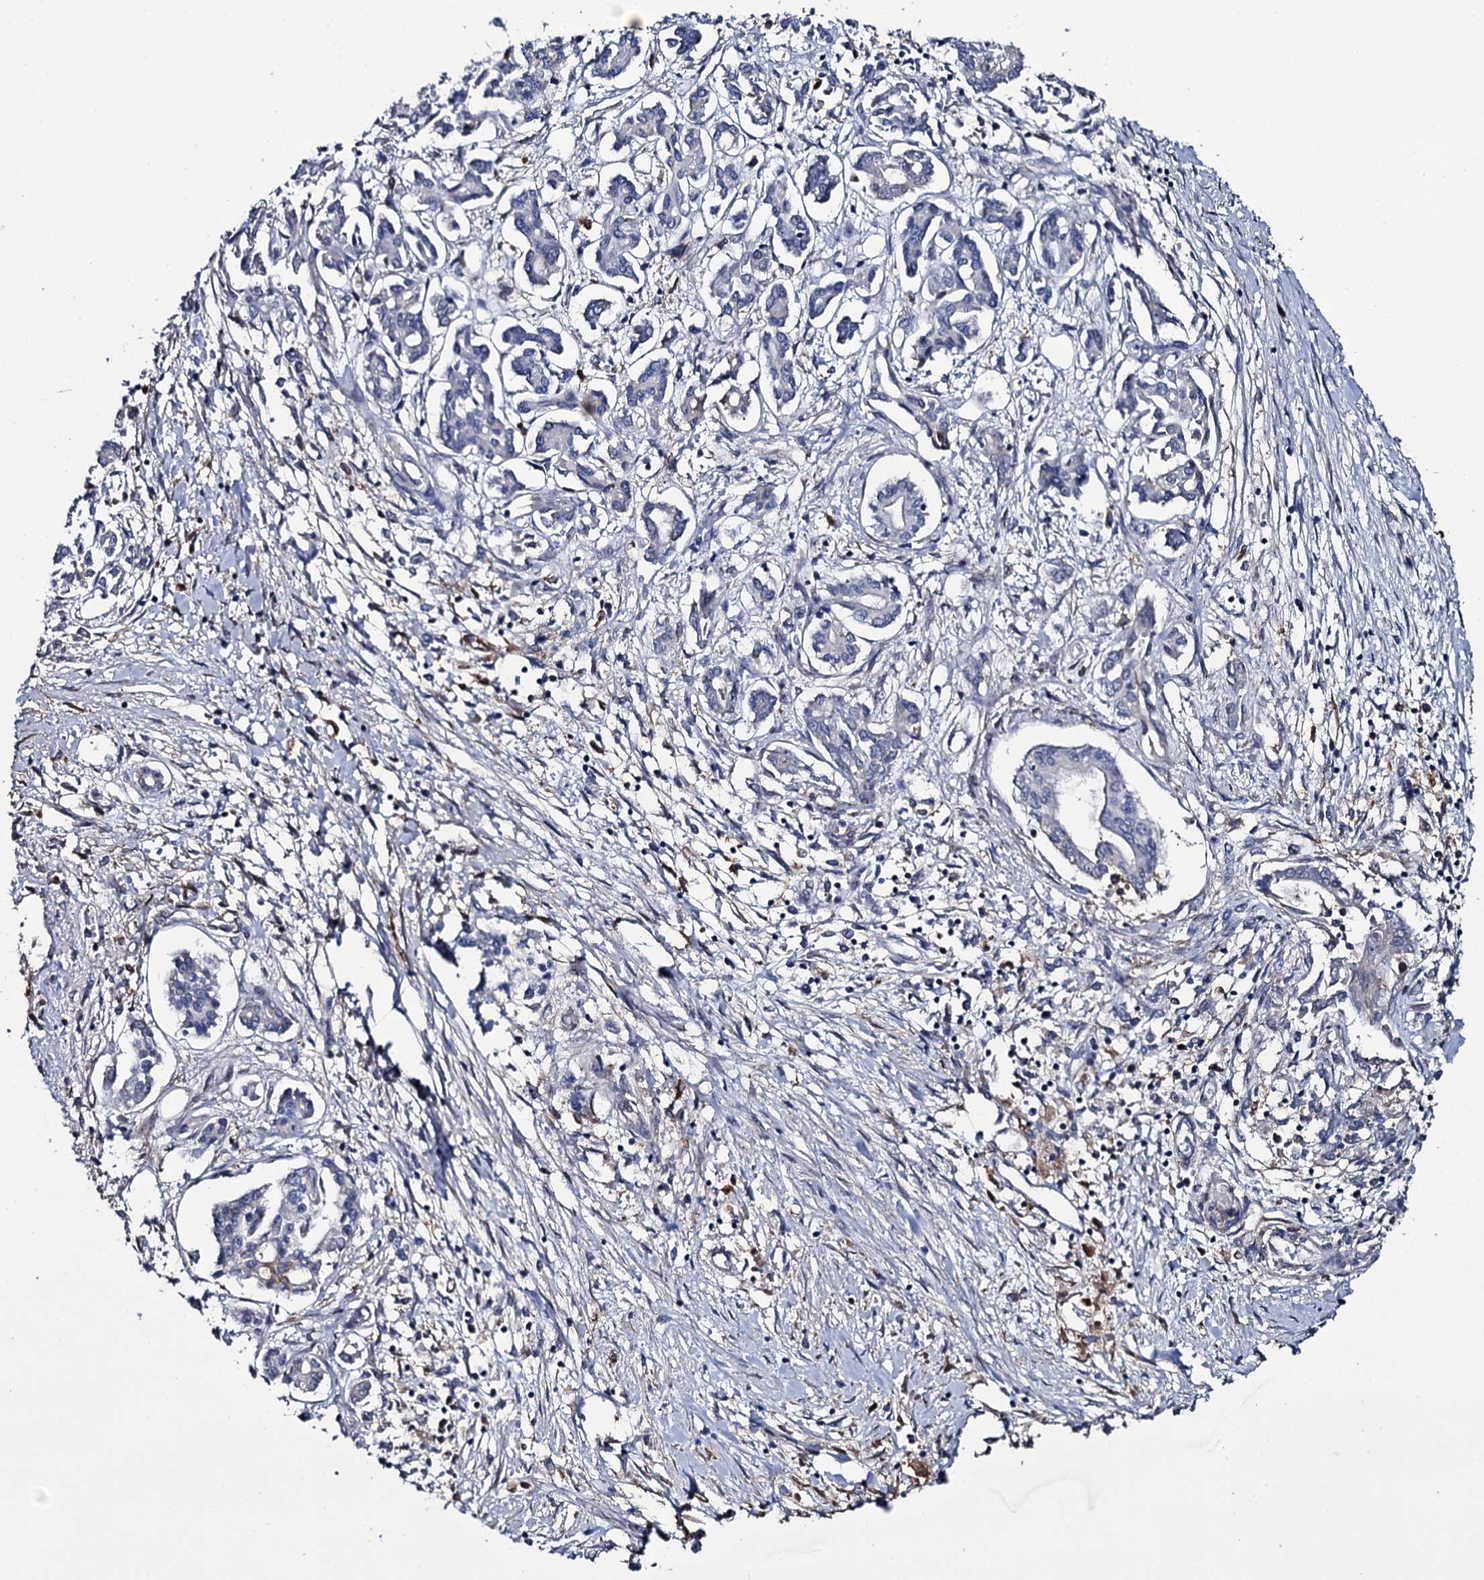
{"staining": {"intensity": "negative", "quantity": "none", "location": "none"}, "tissue": "pancreatic cancer", "cell_type": "Tumor cells", "image_type": "cancer", "snomed": [{"axis": "morphology", "description": "Adenocarcinoma, NOS"}, {"axis": "topography", "description": "Pancreas"}], "caption": "A photomicrograph of pancreatic cancer stained for a protein shows no brown staining in tumor cells.", "gene": "TTC23", "patient": {"sex": "female", "age": 50}}